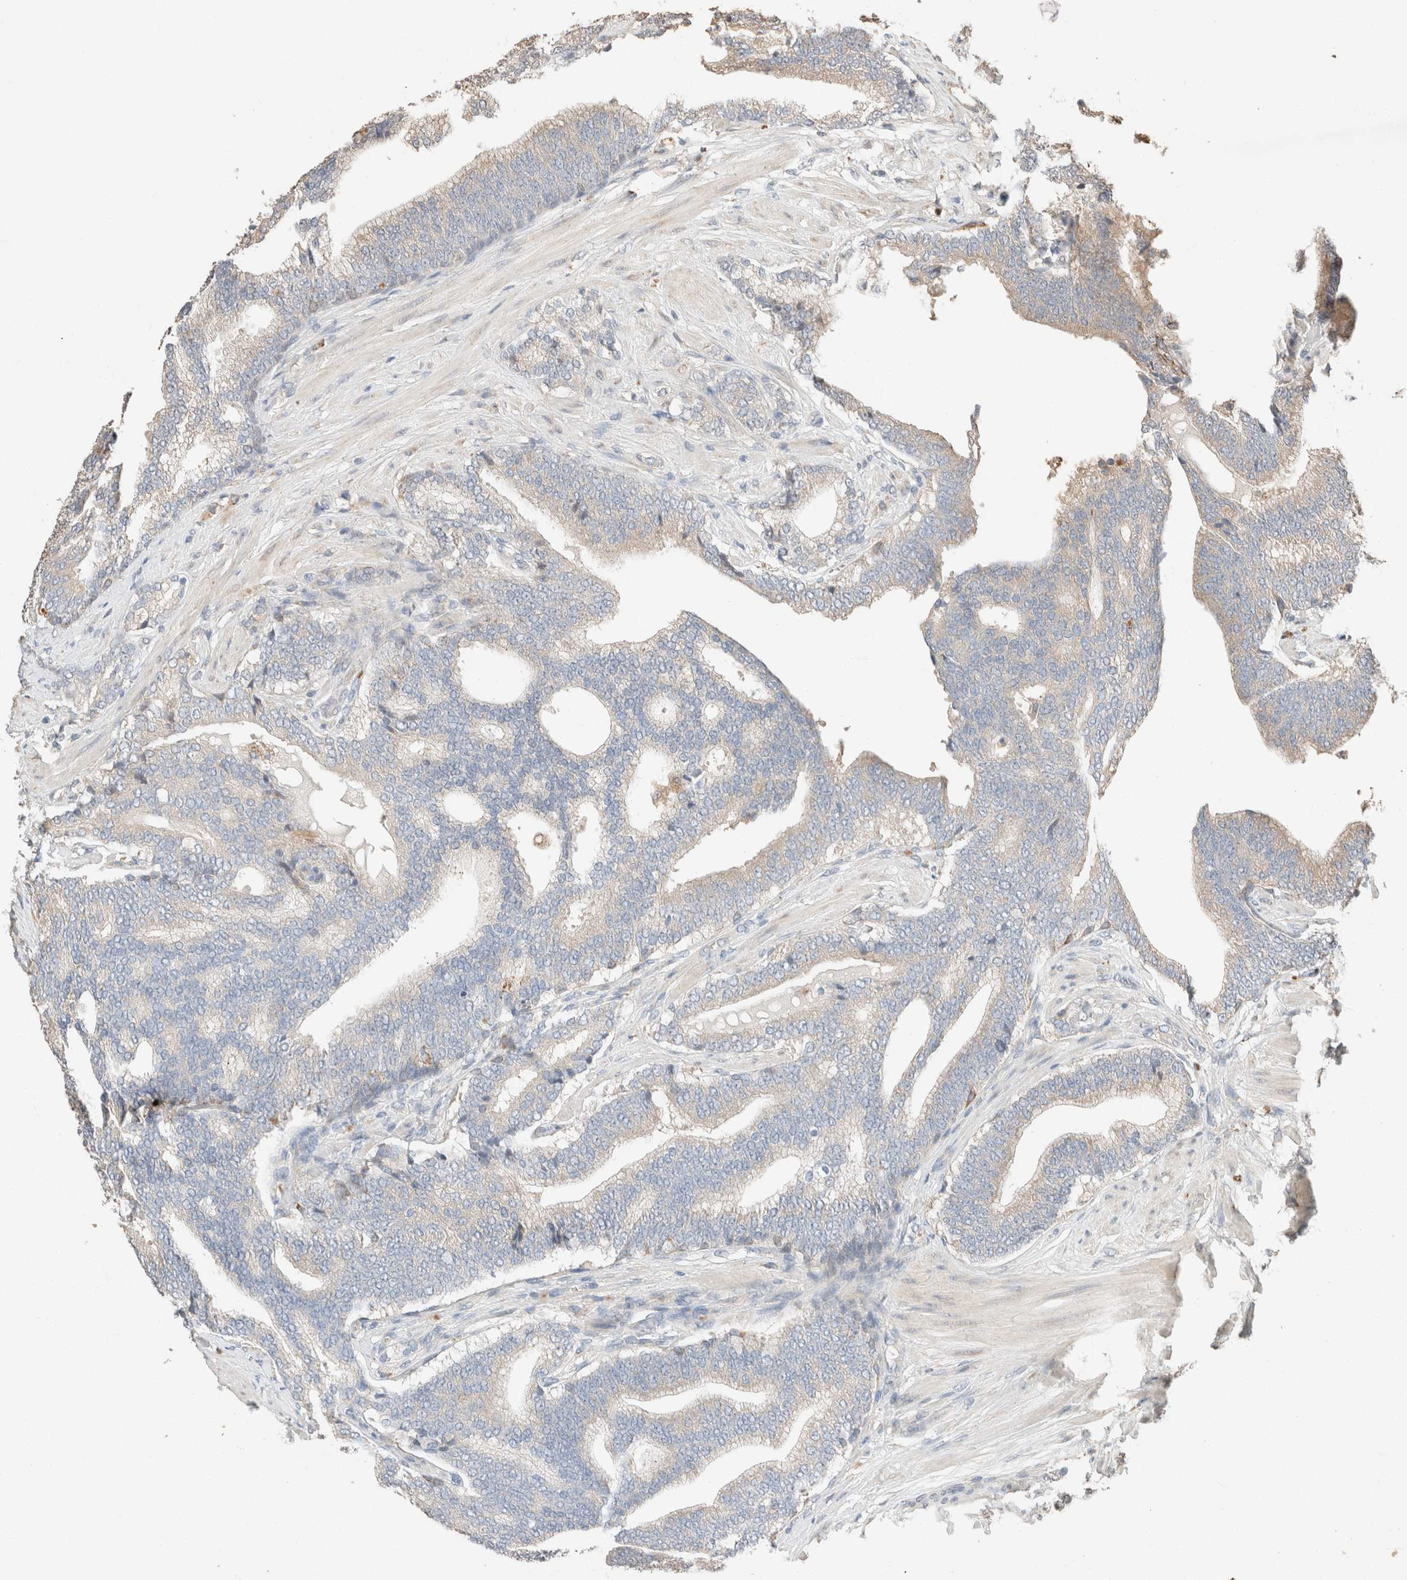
{"staining": {"intensity": "weak", "quantity": "25%-75%", "location": "cytoplasmic/membranous"}, "tissue": "prostate cancer", "cell_type": "Tumor cells", "image_type": "cancer", "snomed": [{"axis": "morphology", "description": "Adenocarcinoma, High grade"}, {"axis": "topography", "description": "Prostate"}], "caption": "This photomicrograph displays immunohistochemistry staining of human prostate cancer, with low weak cytoplasmic/membranous expression in about 25%-75% of tumor cells.", "gene": "TUBD1", "patient": {"sex": "male", "age": 55}}